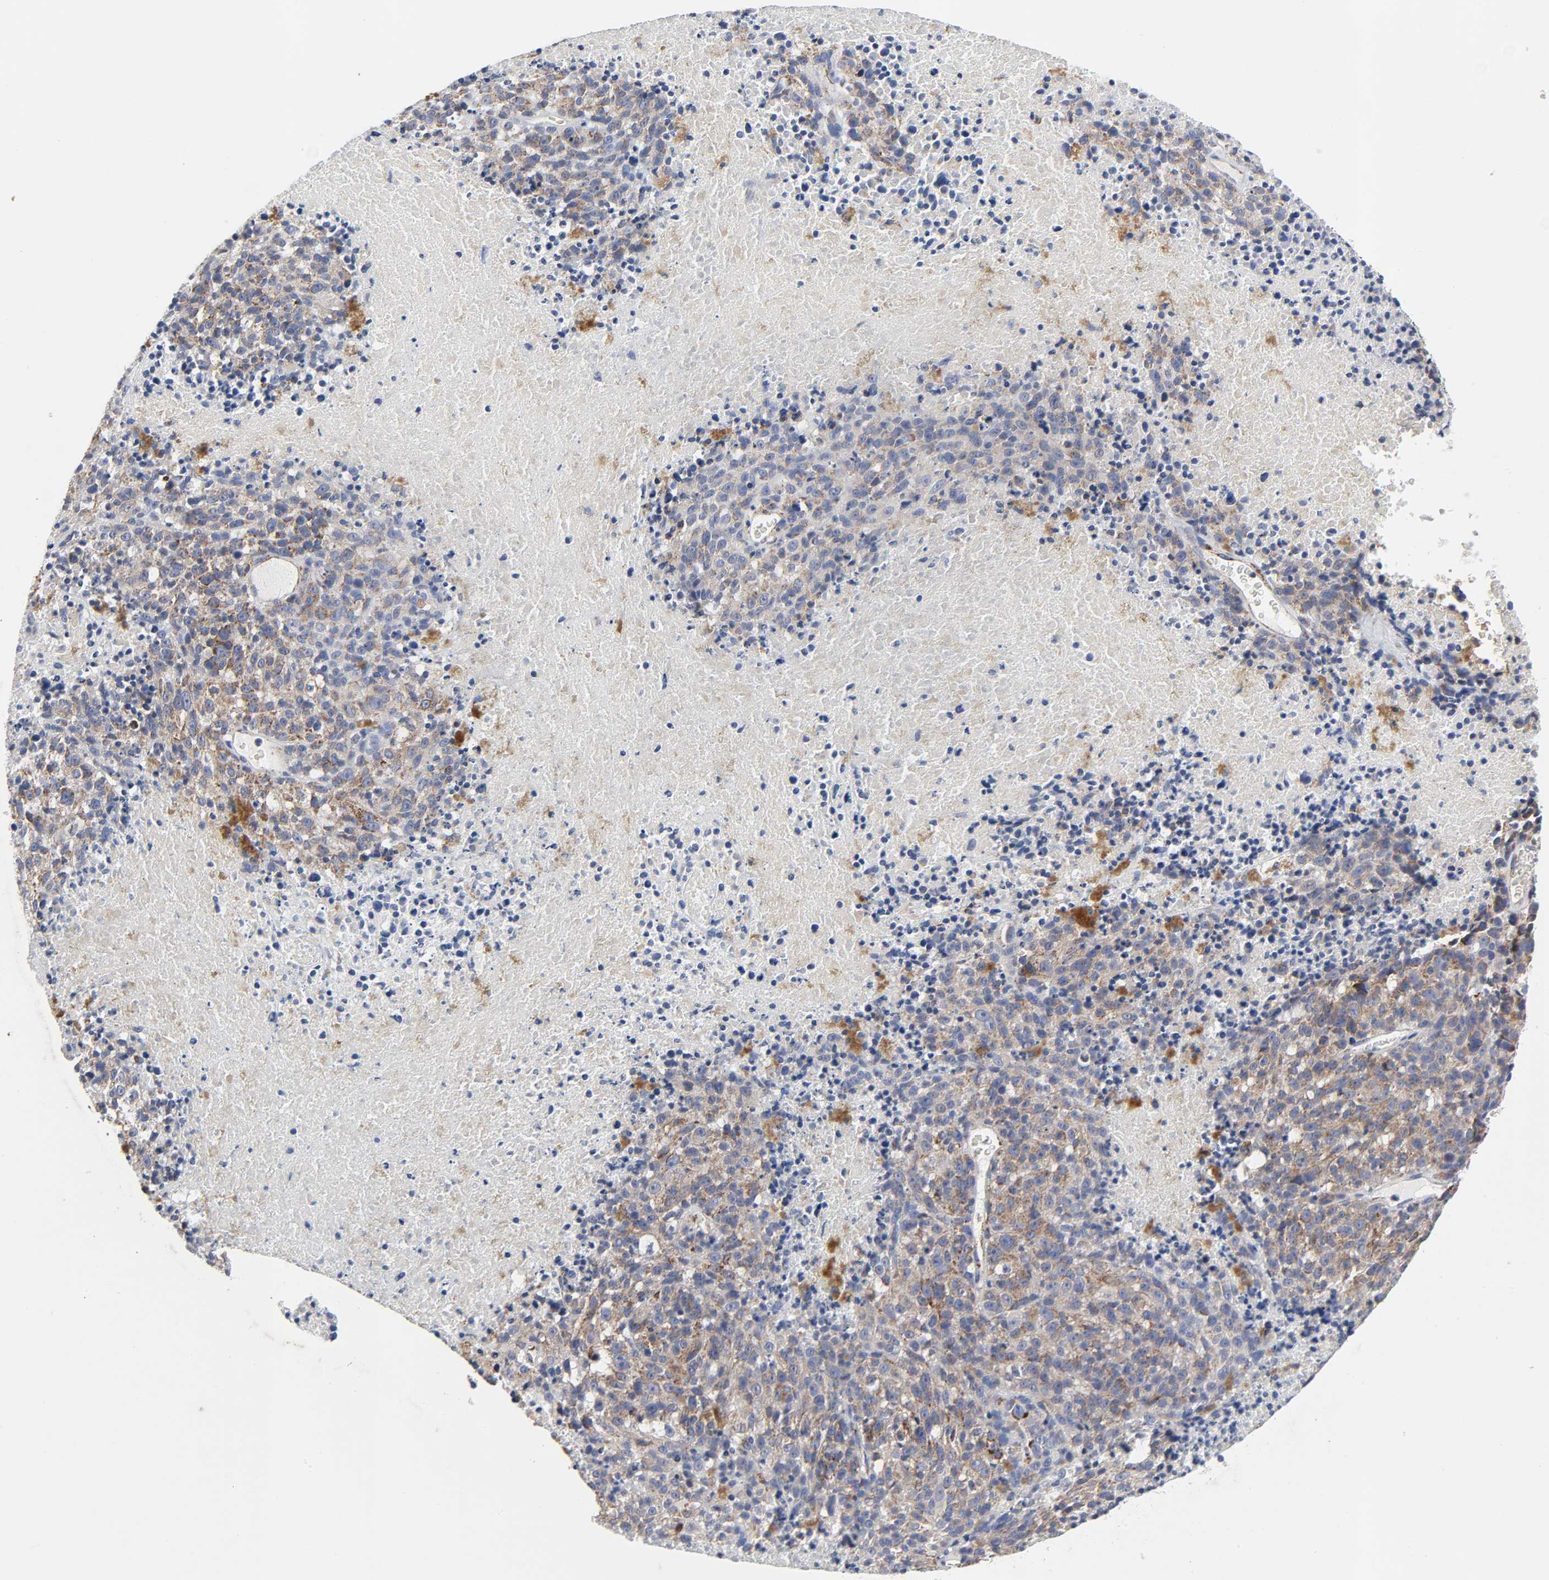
{"staining": {"intensity": "strong", "quantity": ">75%", "location": "cytoplasmic/membranous"}, "tissue": "melanoma", "cell_type": "Tumor cells", "image_type": "cancer", "snomed": [{"axis": "morphology", "description": "Malignant melanoma, Metastatic site"}, {"axis": "topography", "description": "Cerebral cortex"}], "caption": "Brown immunohistochemical staining in human melanoma demonstrates strong cytoplasmic/membranous staining in about >75% of tumor cells. (DAB (3,3'-diaminobenzidine) = brown stain, brightfield microscopy at high magnification).", "gene": "AOPEP", "patient": {"sex": "female", "age": 52}}